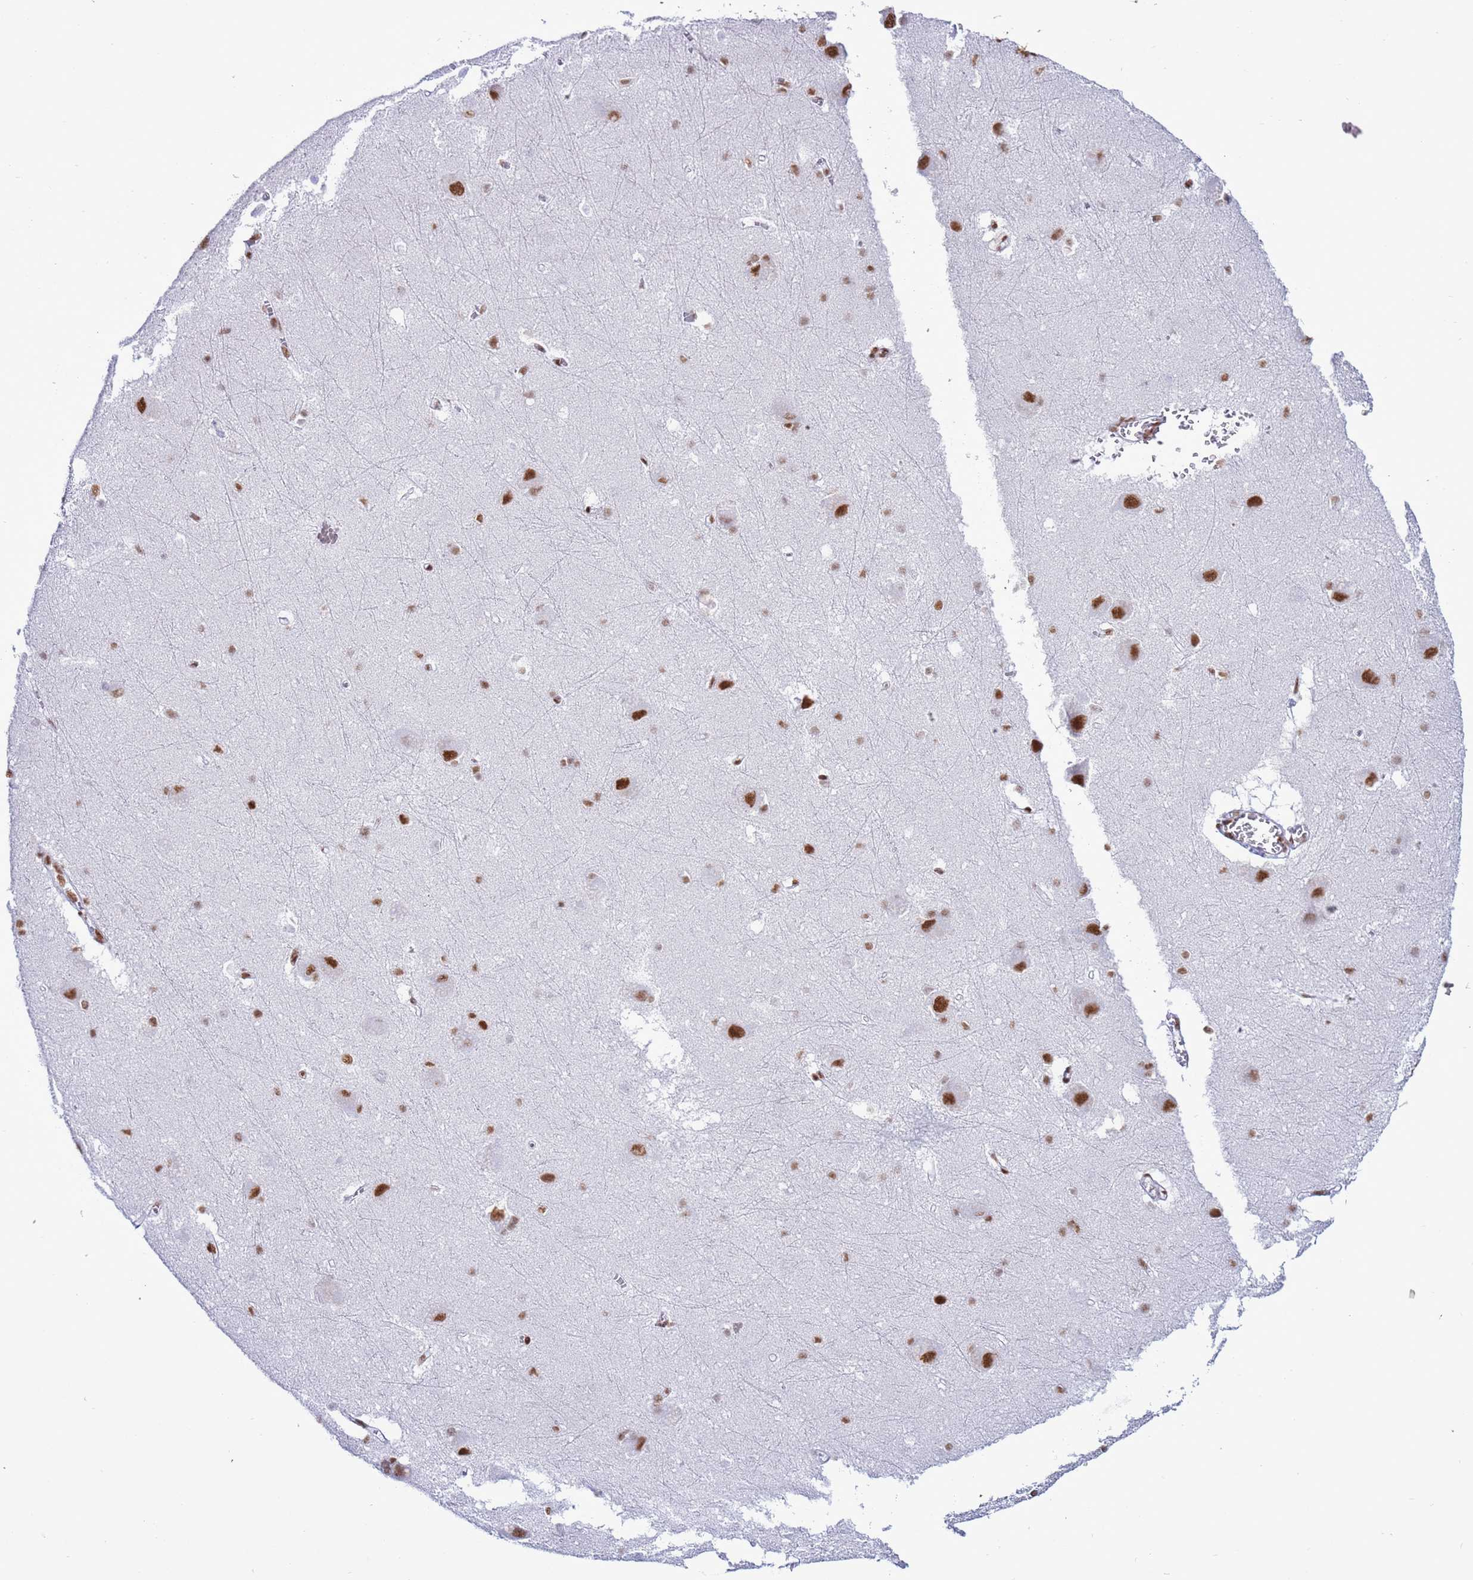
{"staining": {"intensity": "moderate", "quantity": "<25%", "location": "nuclear"}, "tissue": "caudate", "cell_type": "Glial cells", "image_type": "normal", "snomed": [{"axis": "morphology", "description": "Normal tissue, NOS"}, {"axis": "topography", "description": "Lateral ventricle wall"}], "caption": "Immunohistochemistry photomicrograph of benign human caudate stained for a protein (brown), which shows low levels of moderate nuclear positivity in about <25% of glial cells.", "gene": "RALY", "patient": {"sex": "male", "age": 37}}